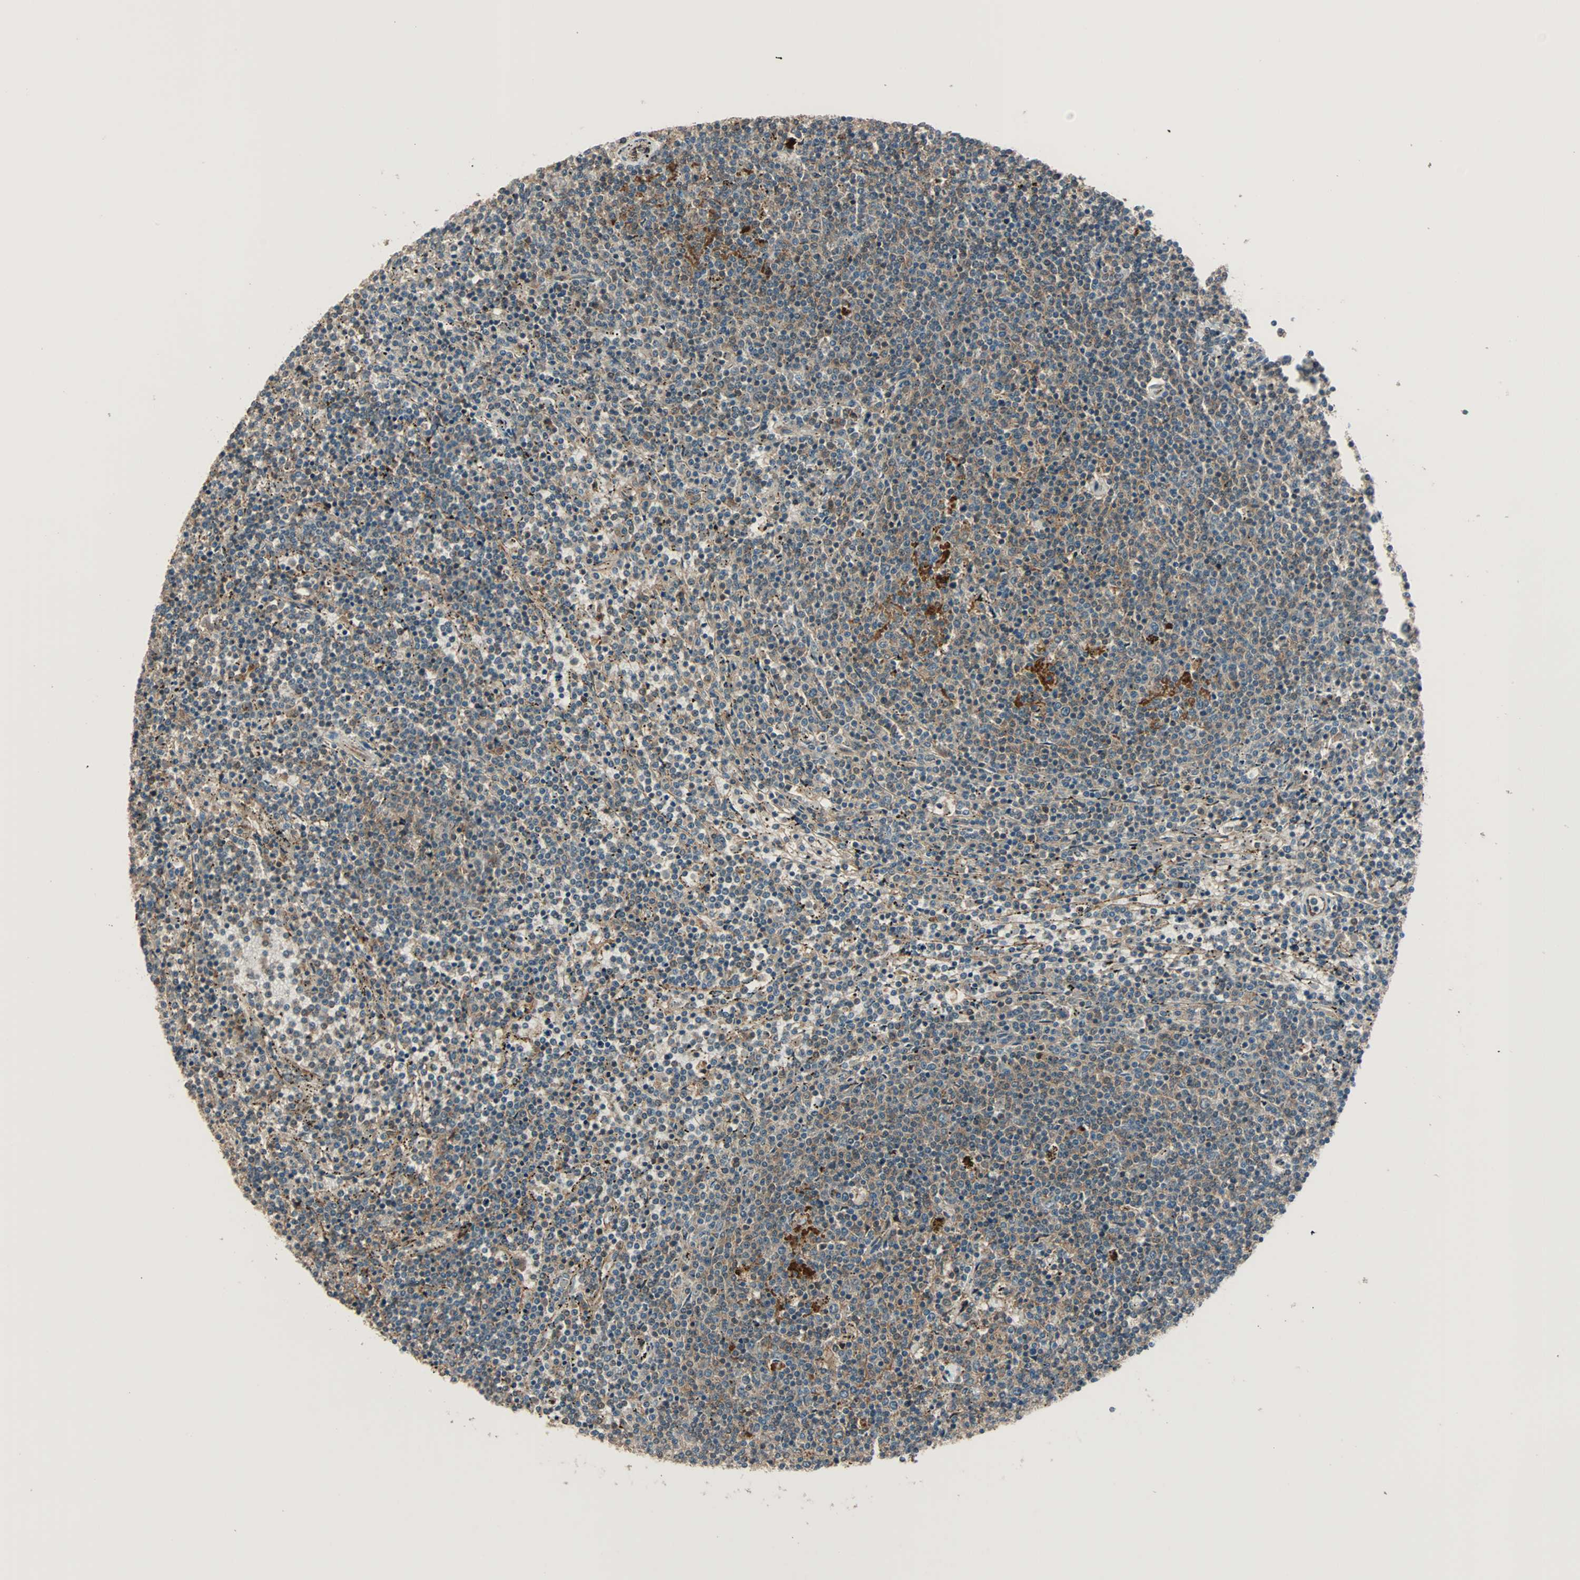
{"staining": {"intensity": "weak", "quantity": "<25%", "location": "cytoplasmic/membranous"}, "tissue": "lymphoma", "cell_type": "Tumor cells", "image_type": "cancer", "snomed": [{"axis": "morphology", "description": "Malignant lymphoma, non-Hodgkin's type, Low grade"}, {"axis": "topography", "description": "Spleen"}], "caption": "Immunohistochemical staining of lymphoma shows no significant expression in tumor cells.", "gene": "MAP3K21", "patient": {"sex": "female", "age": 50}}